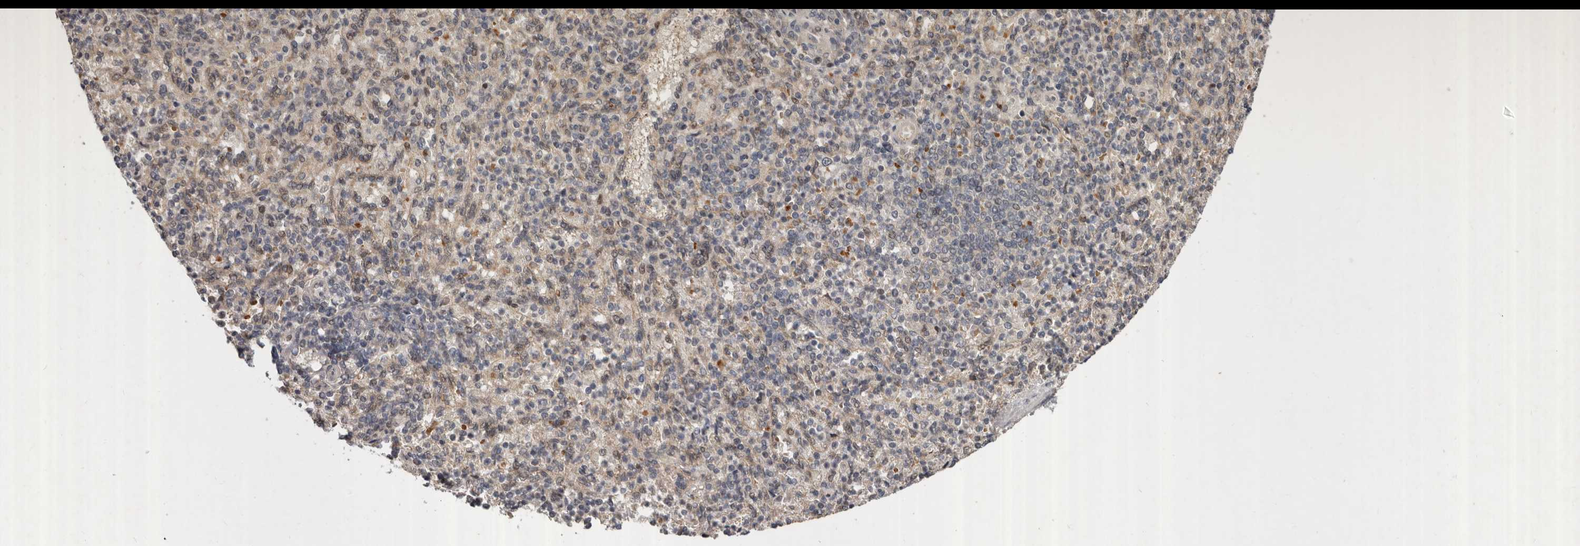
{"staining": {"intensity": "negative", "quantity": "none", "location": "none"}, "tissue": "spleen", "cell_type": "Cells in red pulp", "image_type": "normal", "snomed": [{"axis": "morphology", "description": "Normal tissue, NOS"}, {"axis": "topography", "description": "Spleen"}], "caption": "Immunohistochemical staining of benign spleen shows no significant staining in cells in red pulp. (DAB immunohistochemistry visualized using brightfield microscopy, high magnification).", "gene": "ABL1", "patient": {"sex": "female", "age": 74}}